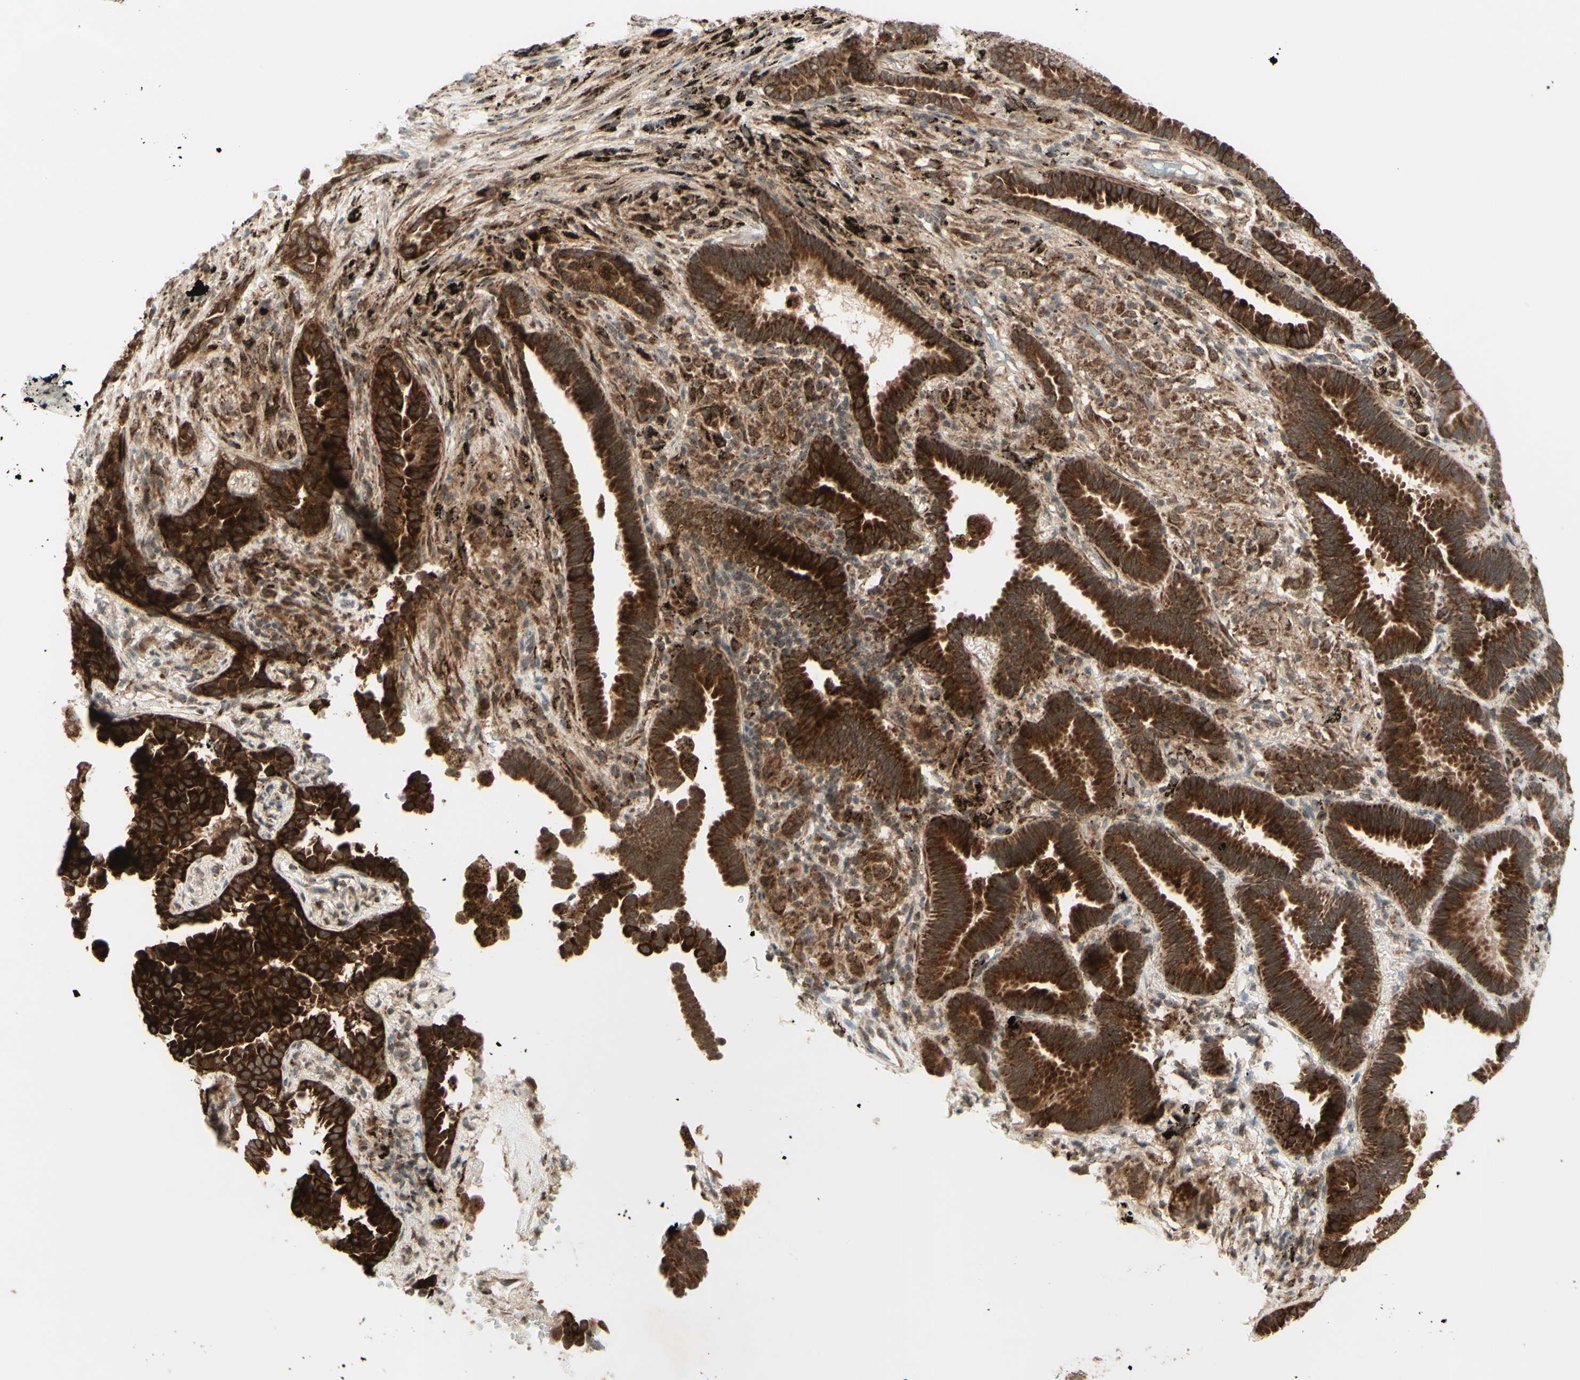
{"staining": {"intensity": "strong", "quantity": ">75%", "location": "cytoplasmic/membranous"}, "tissue": "lung cancer", "cell_type": "Tumor cells", "image_type": "cancer", "snomed": [{"axis": "morphology", "description": "Normal tissue, NOS"}, {"axis": "morphology", "description": "Adenocarcinoma, NOS"}, {"axis": "topography", "description": "Lung"}], "caption": "Lung adenocarcinoma tissue reveals strong cytoplasmic/membranous expression in approximately >75% of tumor cells, visualized by immunohistochemistry.", "gene": "DHRS3", "patient": {"sex": "male", "age": 59}}